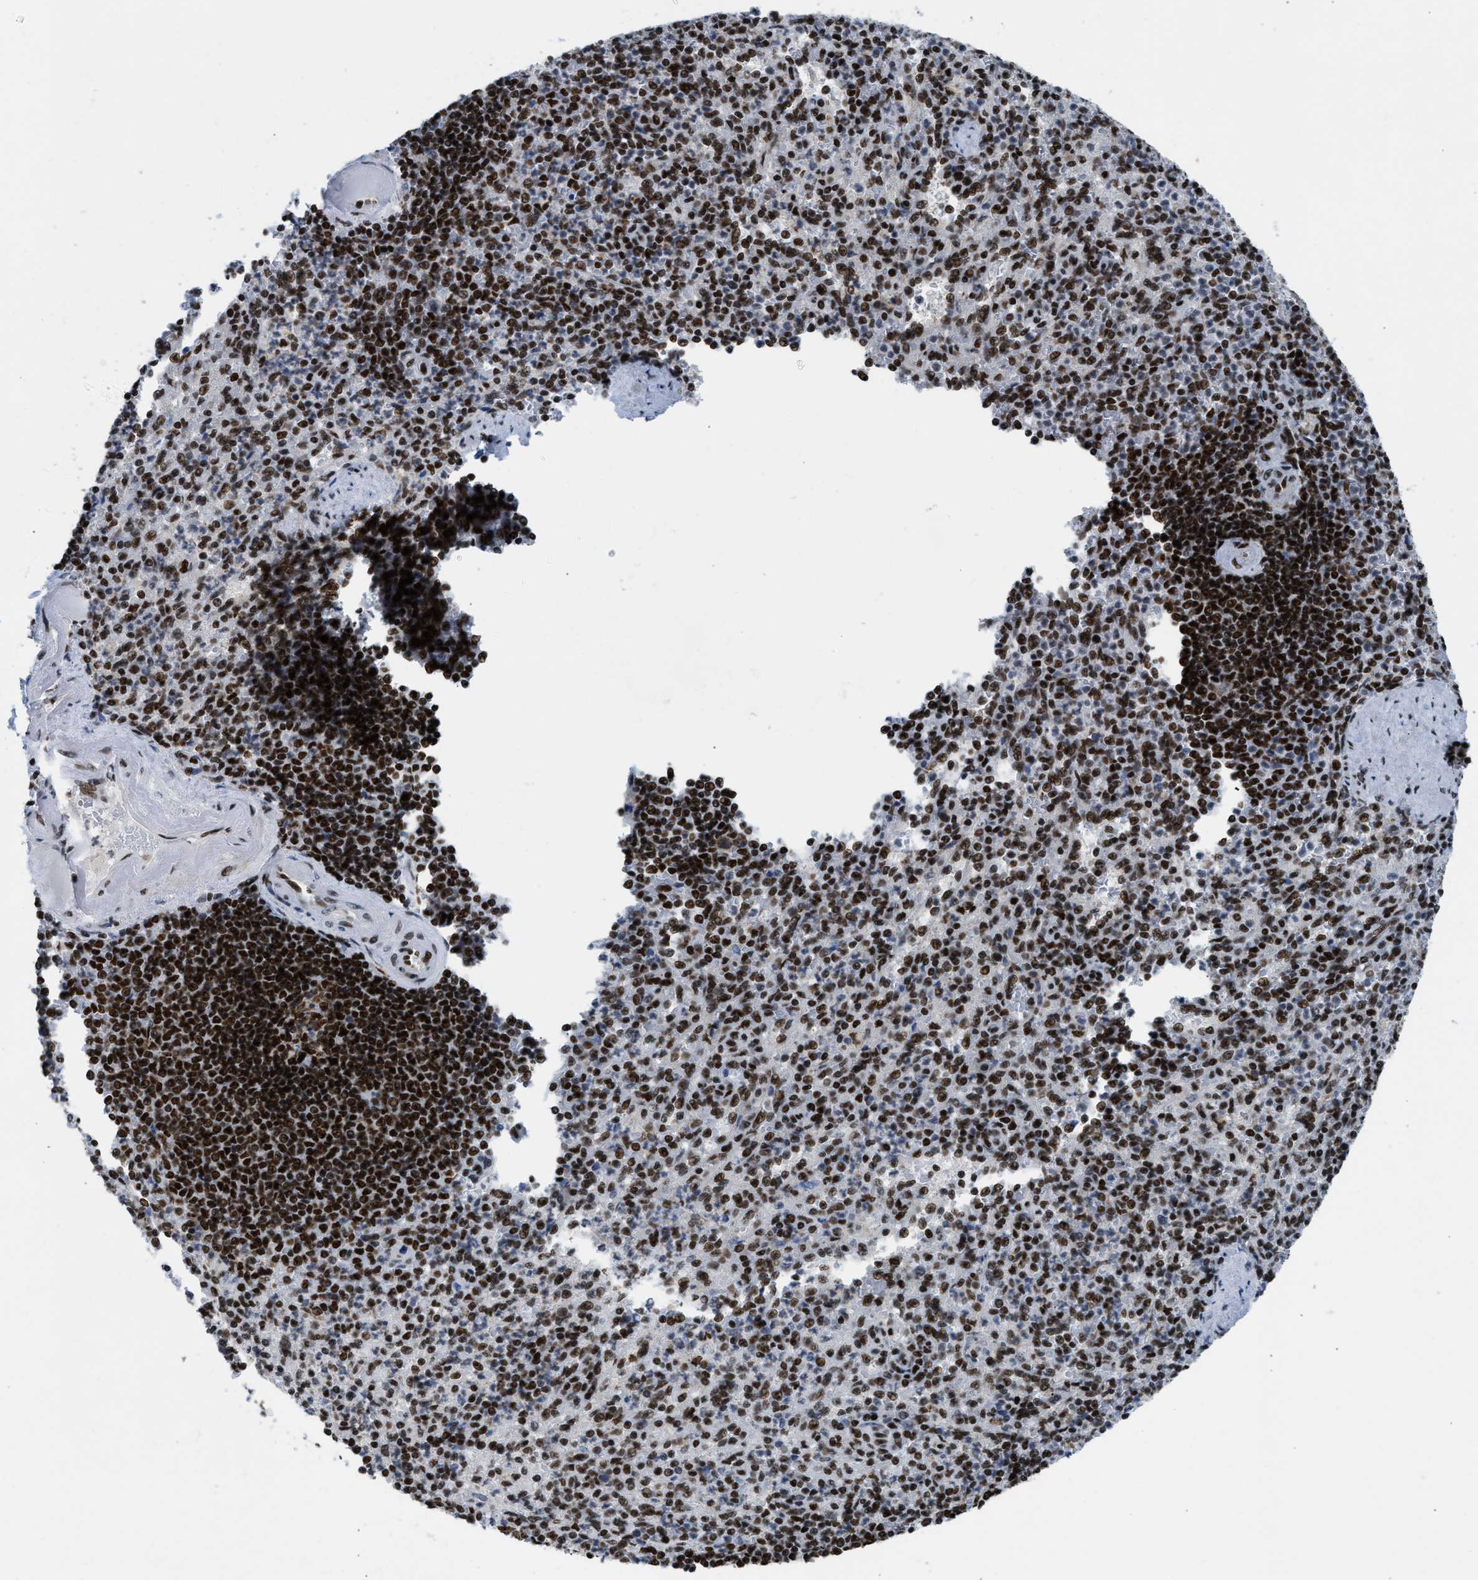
{"staining": {"intensity": "strong", "quantity": ">75%", "location": "nuclear"}, "tissue": "spleen", "cell_type": "Cells in red pulp", "image_type": "normal", "snomed": [{"axis": "morphology", "description": "Normal tissue, NOS"}, {"axis": "topography", "description": "Spleen"}], "caption": "Immunohistochemistry micrograph of unremarkable human spleen stained for a protein (brown), which reveals high levels of strong nuclear expression in about >75% of cells in red pulp.", "gene": "SCAF4", "patient": {"sex": "female", "age": 74}}